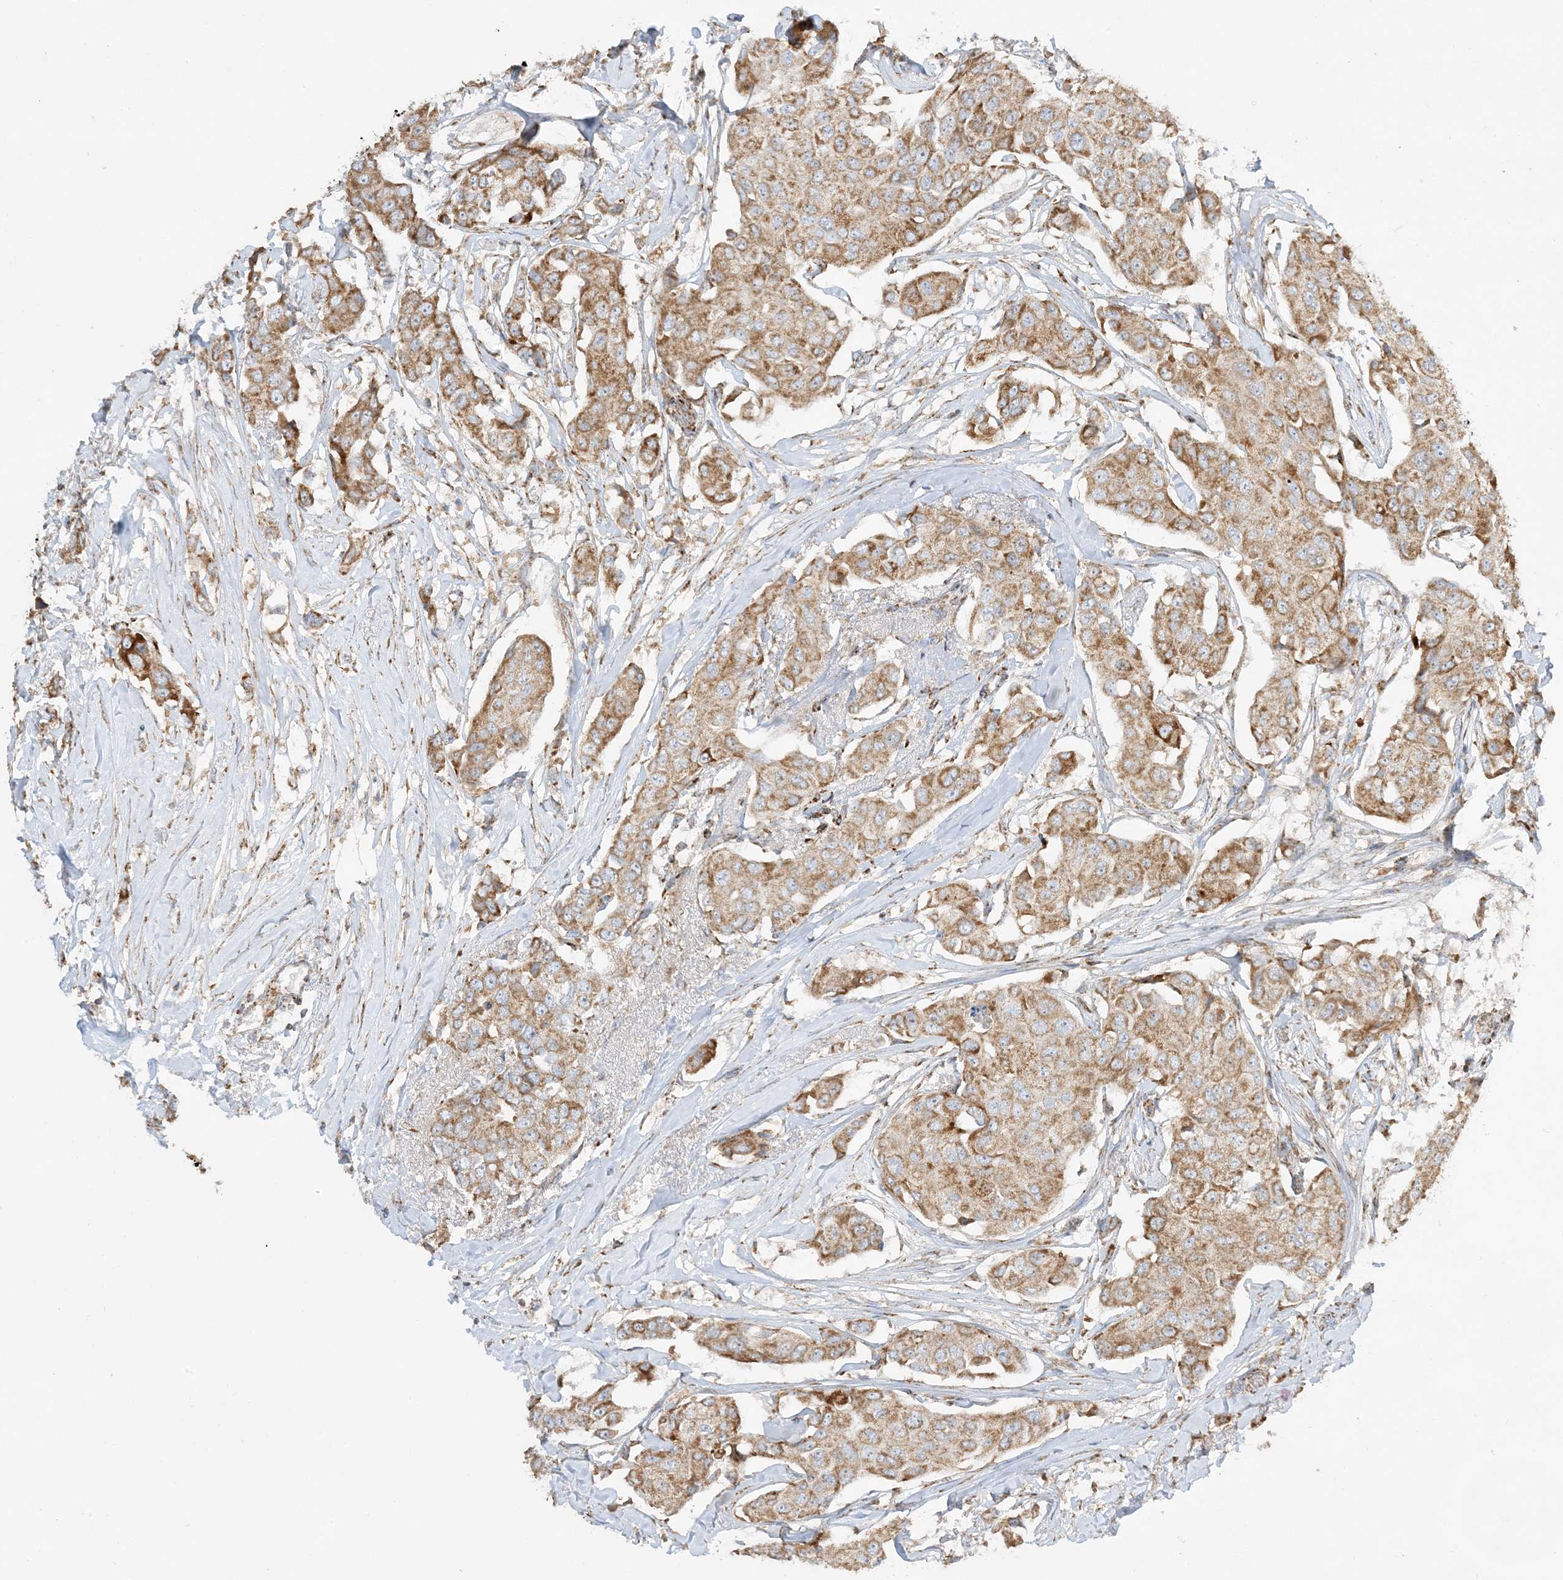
{"staining": {"intensity": "moderate", "quantity": ">75%", "location": "cytoplasmic/membranous"}, "tissue": "breast cancer", "cell_type": "Tumor cells", "image_type": "cancer", "snomed": [{"axis": "morphology", "description": "Duct carcinoma"}, {"axis": "topography", "description": "Breast"}], "caption": "This image shows IHC staining of invasive ductal carcinoma (breast), with medium moderate cytoplasmic/membranous positivity in approximately >75% of tumor cells.", "gene": "NDUFAF3", "patient": {"sex": "female", "age": 80}}